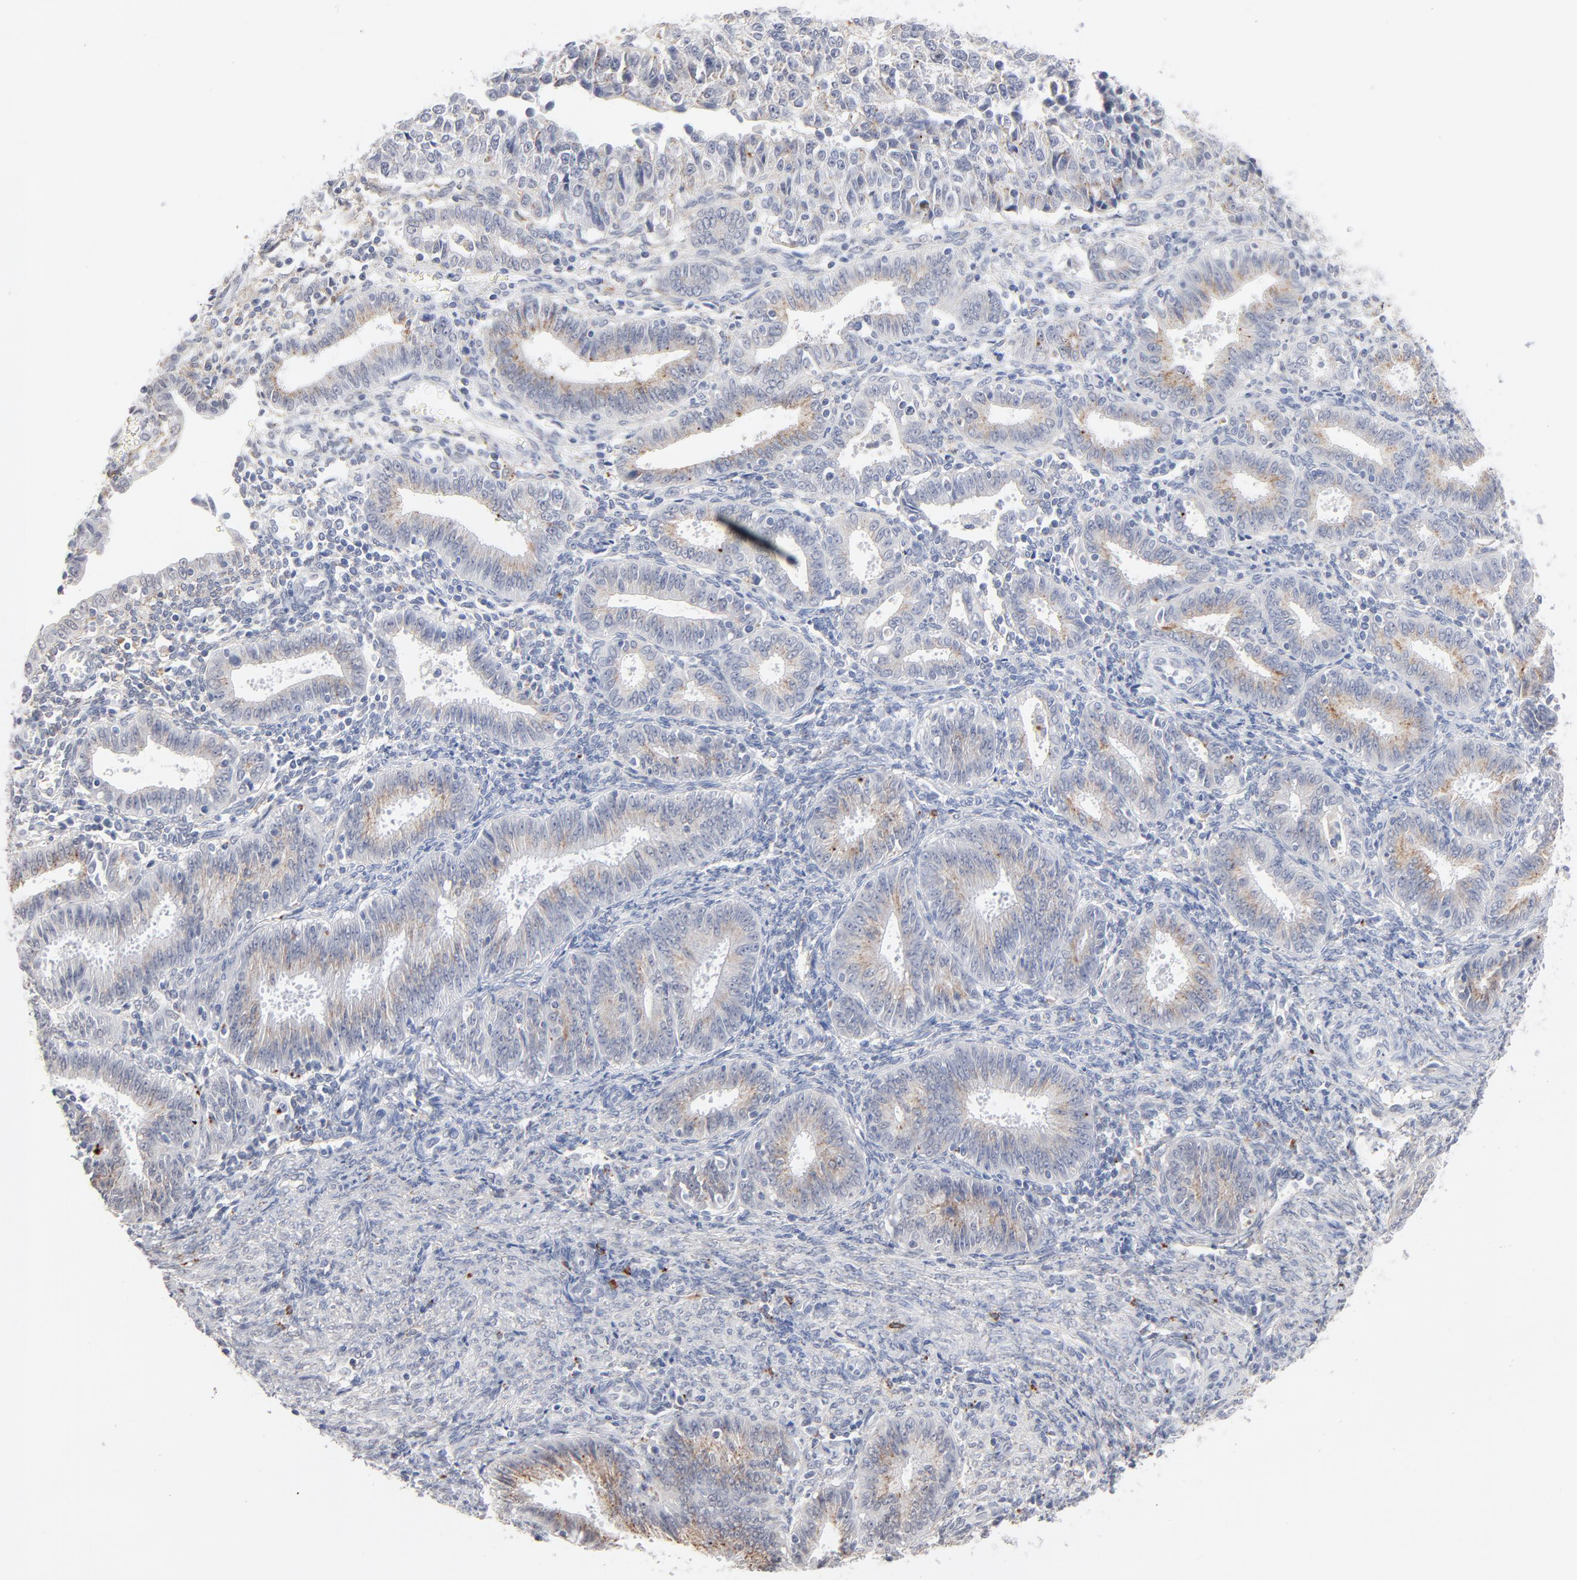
{"staining": {"intensity": "moderate", "quantity": ">75%", "location": "cytoplasmic/membranous"}, "tissue": "endometrial cancer", "cell_type": "Tumor cells", "image_type": "cancer", "snomed": [{"axis": "morphology", "description": "Adenocarcinoma, NOS"}, {"axis": "topography", "description": "Endometrium"}], "caption": "Protein staining demonstrates moderate cytoplasmic/membranous expression in about >75% of tumor cells in adenocarcinoma (endometrial). Using DAB (3,3'-diaminobenzidine) (brown) and hematoxylin (blue) stains, captured at high magnification using brightfield microscopy.", "gene": "LTBP2", "patient": {"sex": "female", "age": 42}}